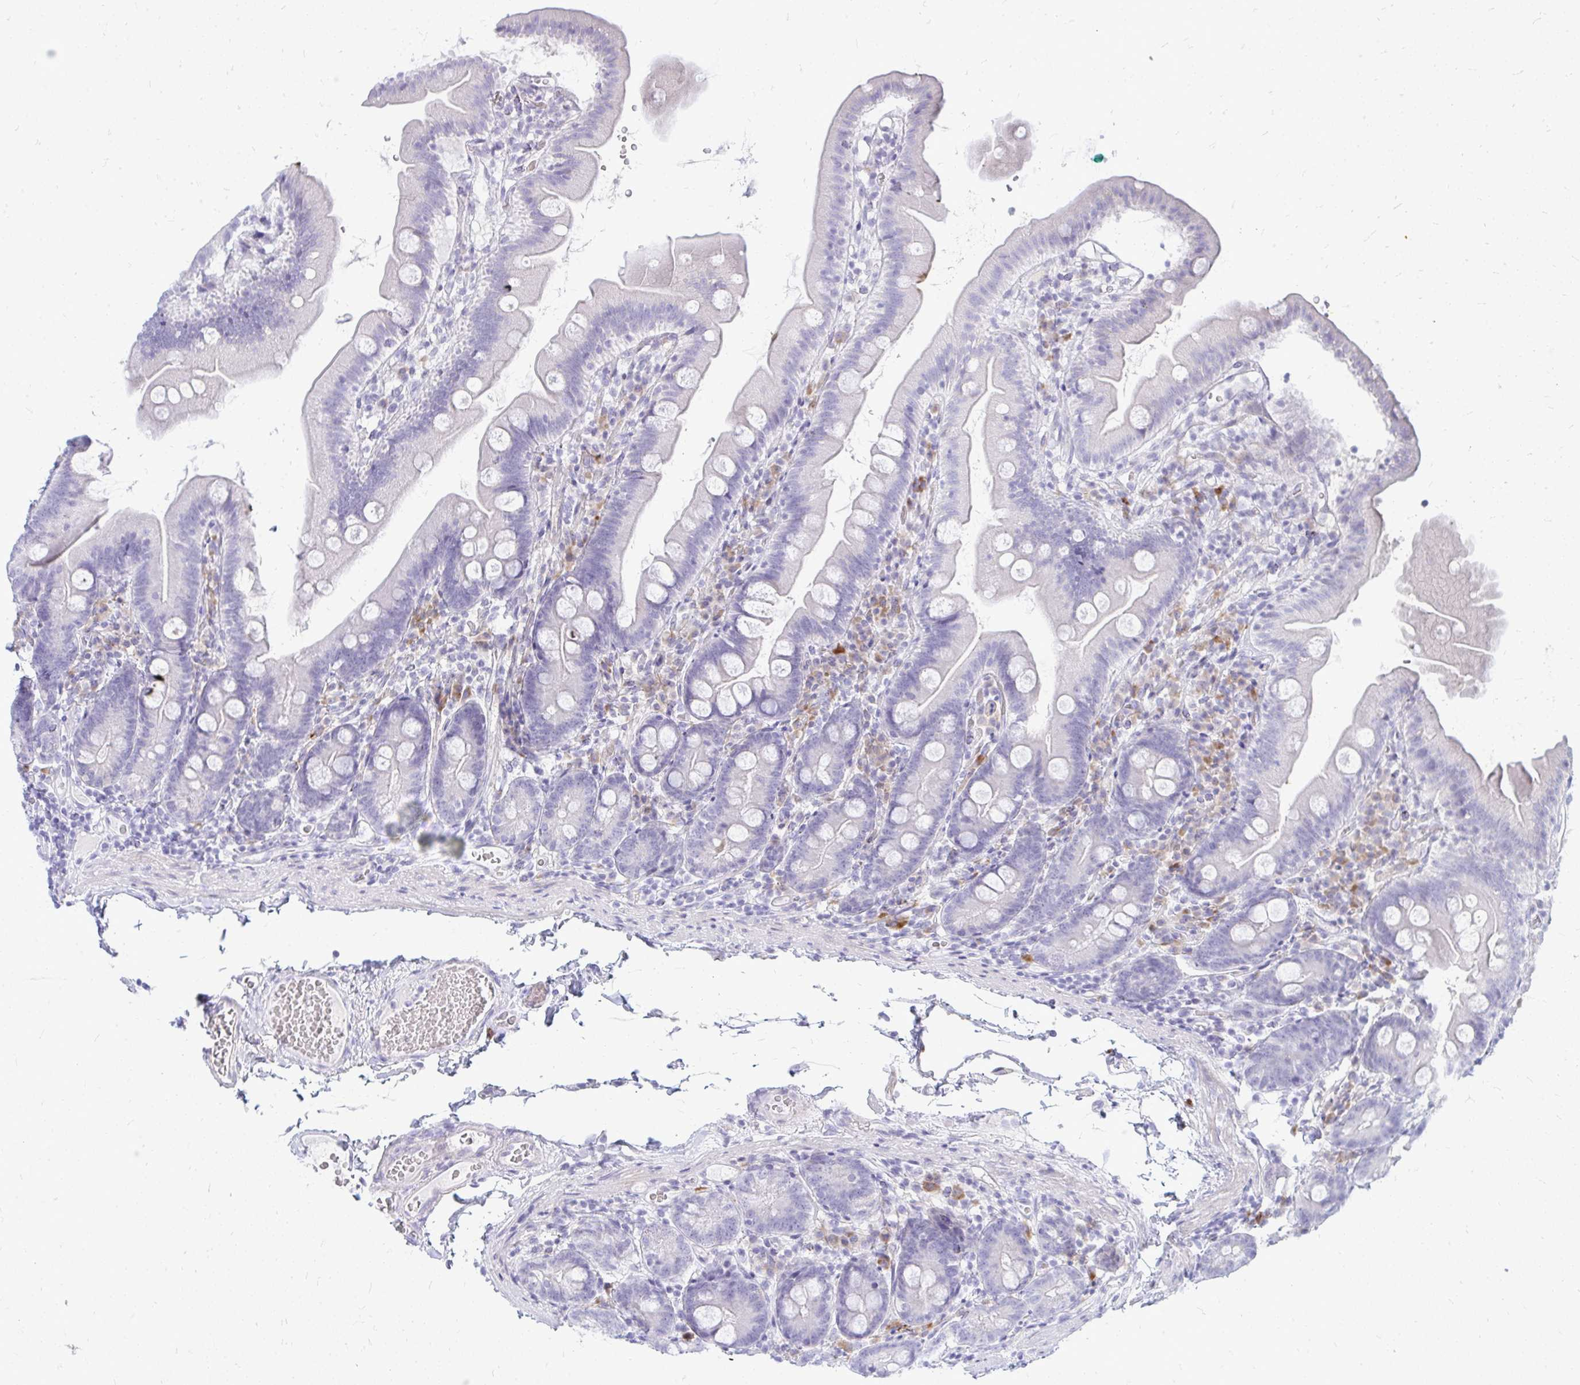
{"staining": {"intensity": "negative", "quantity": "none", "location": "none"}, "tissue": "duodenum", "cell_type": "Glandular cells", "image_type": "normal", "snomed": [{"axis": "morphology", "description": "Normal tissue, NOS"}, {"axis": "topography", "description": "Duodenum"}], "caption": "The immunohistochemistry (IHC) micrograph has no significant positivity in glandular cells of duodenum.", "gene": "TSPEAR", "patient": {"sex": "female", "age": 67}}